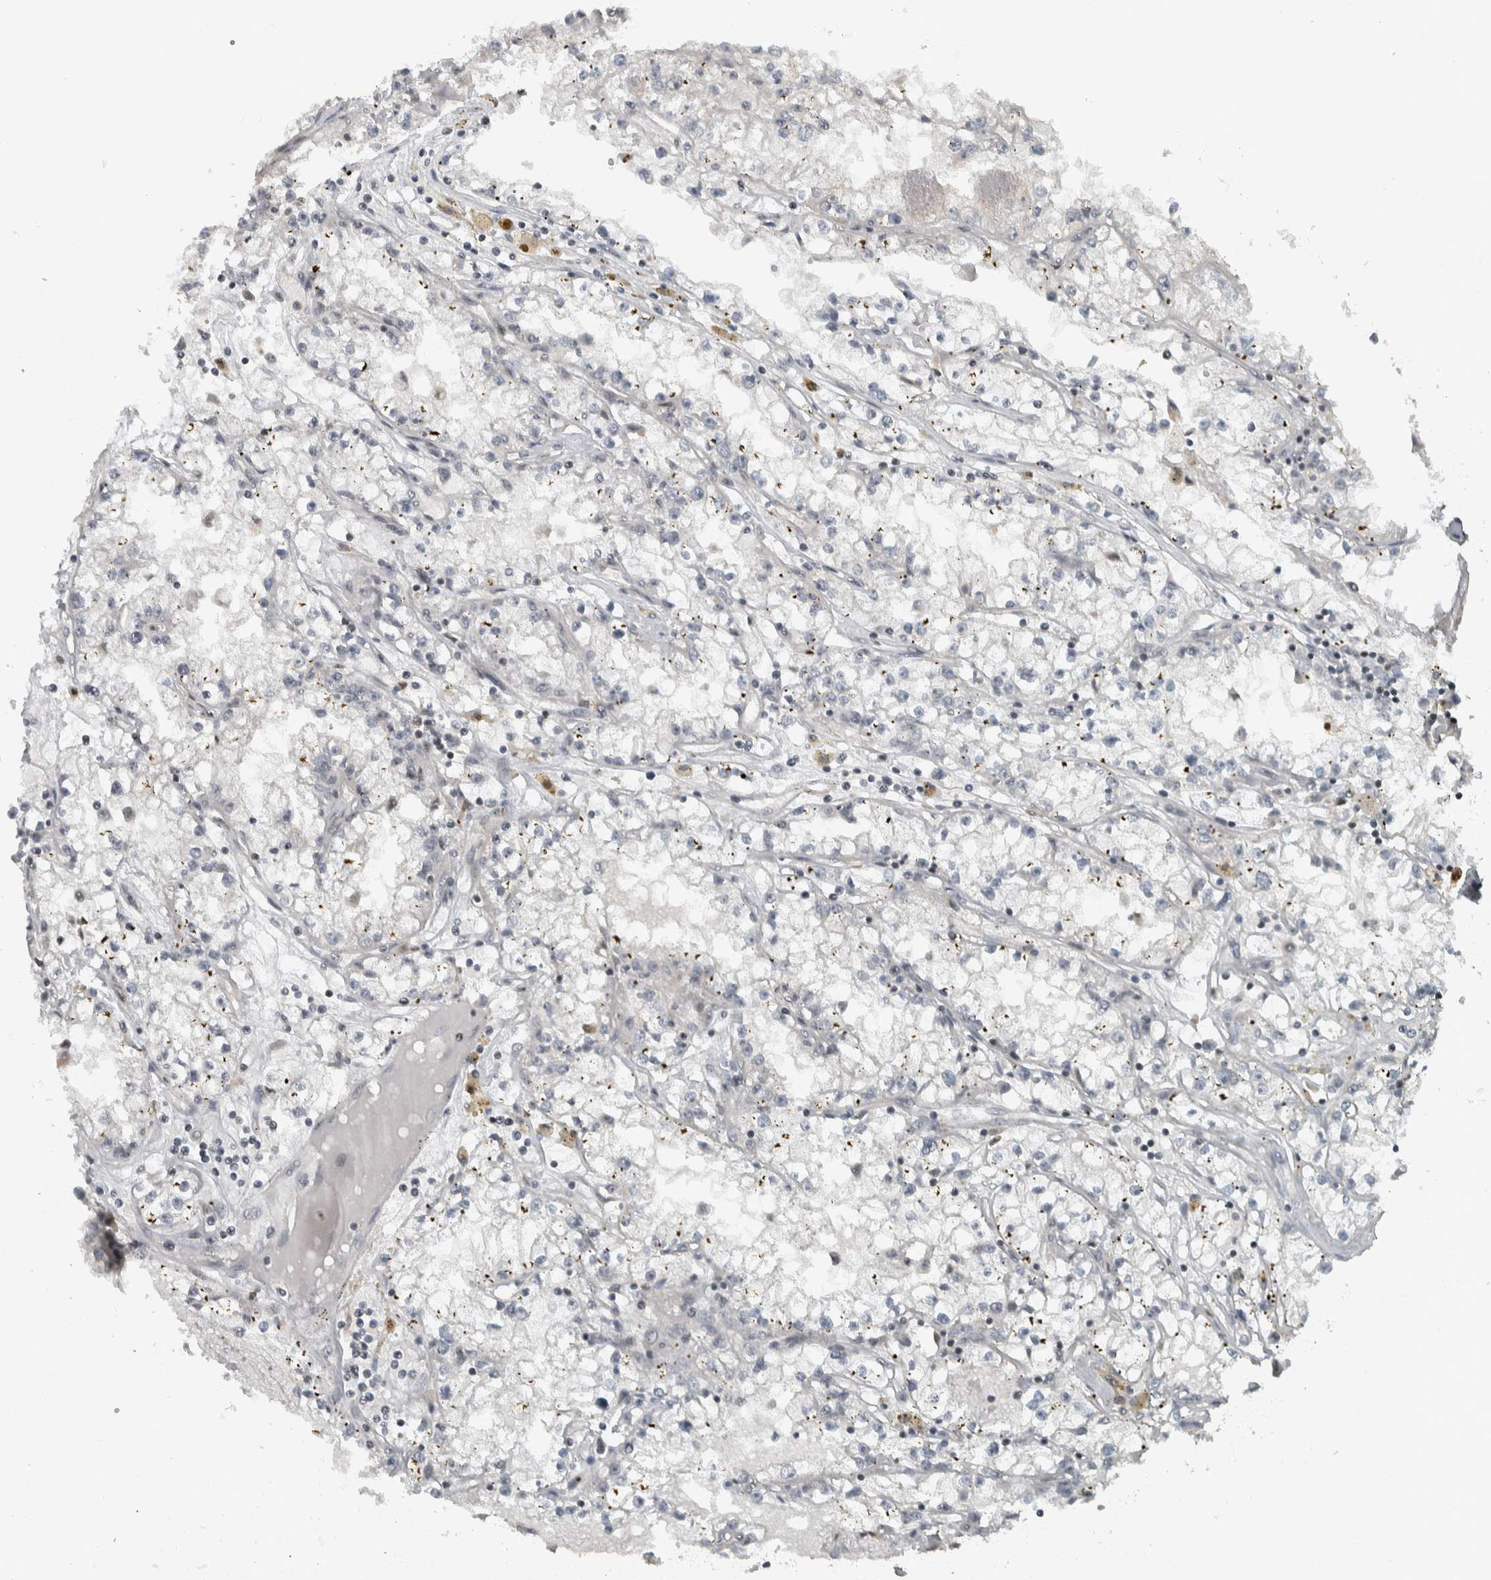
{"staining": {"intensity": "negative", "quantity": "none", "location": "none"}, "tissue": "renal cancer", "cell_type": "Tumor cells", "image_type": "cancer", "snomed": [{"axis": "morphology", "description": "Adenocarcinoma, NOS"}, {"axis": "topography", "description": "Kidney"}], "caption": "Immunohistochemical staining of human renal adenocarcinoma exhibits no significant expression in tumor cells.", "gene": "NAPG", "patient": {"sex": "male", "age": 56}}